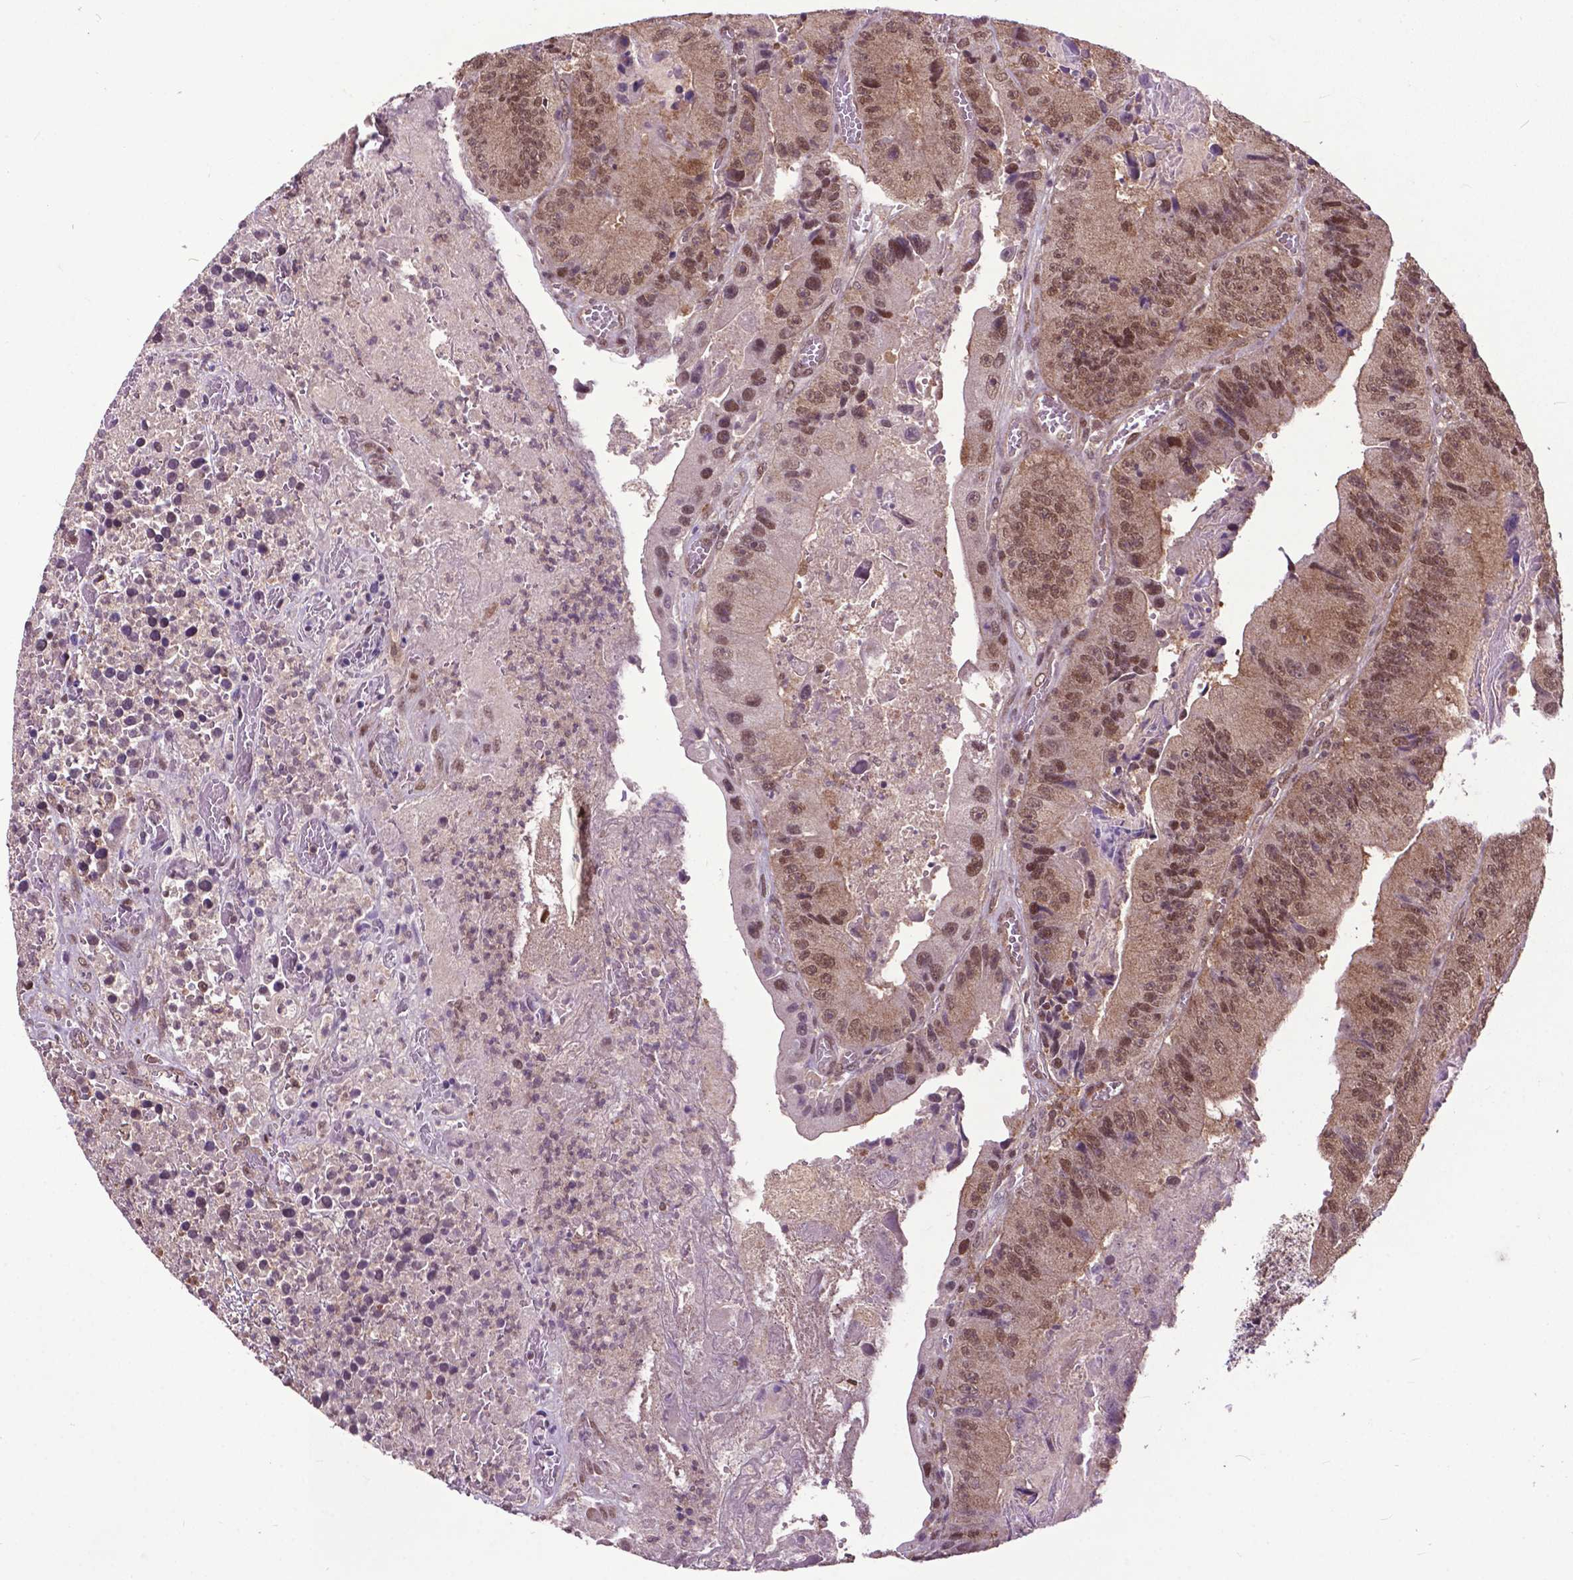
{"staining": {"intensity": "moderate", "quantity": ">75%", "location": "nuclear"}, "tissue": "colorectal cancer", "cell_type": "Tumor cells", "image_type": "cancer", "snomed": [{"axis": "morphology", "description": "Adenocarcinoma, NOS"}, {"axis": "topography", "description": "Colon"}], "caption": "Protein staining shows moderate nuclear expression in about >75% of tumor cells in colorectal cancer (adenocarcinoma). (DAB IHC with brightfield microscopy, high magnification).", "gene": "FAF1", "patient": {"sex": "female", "age": 86}}